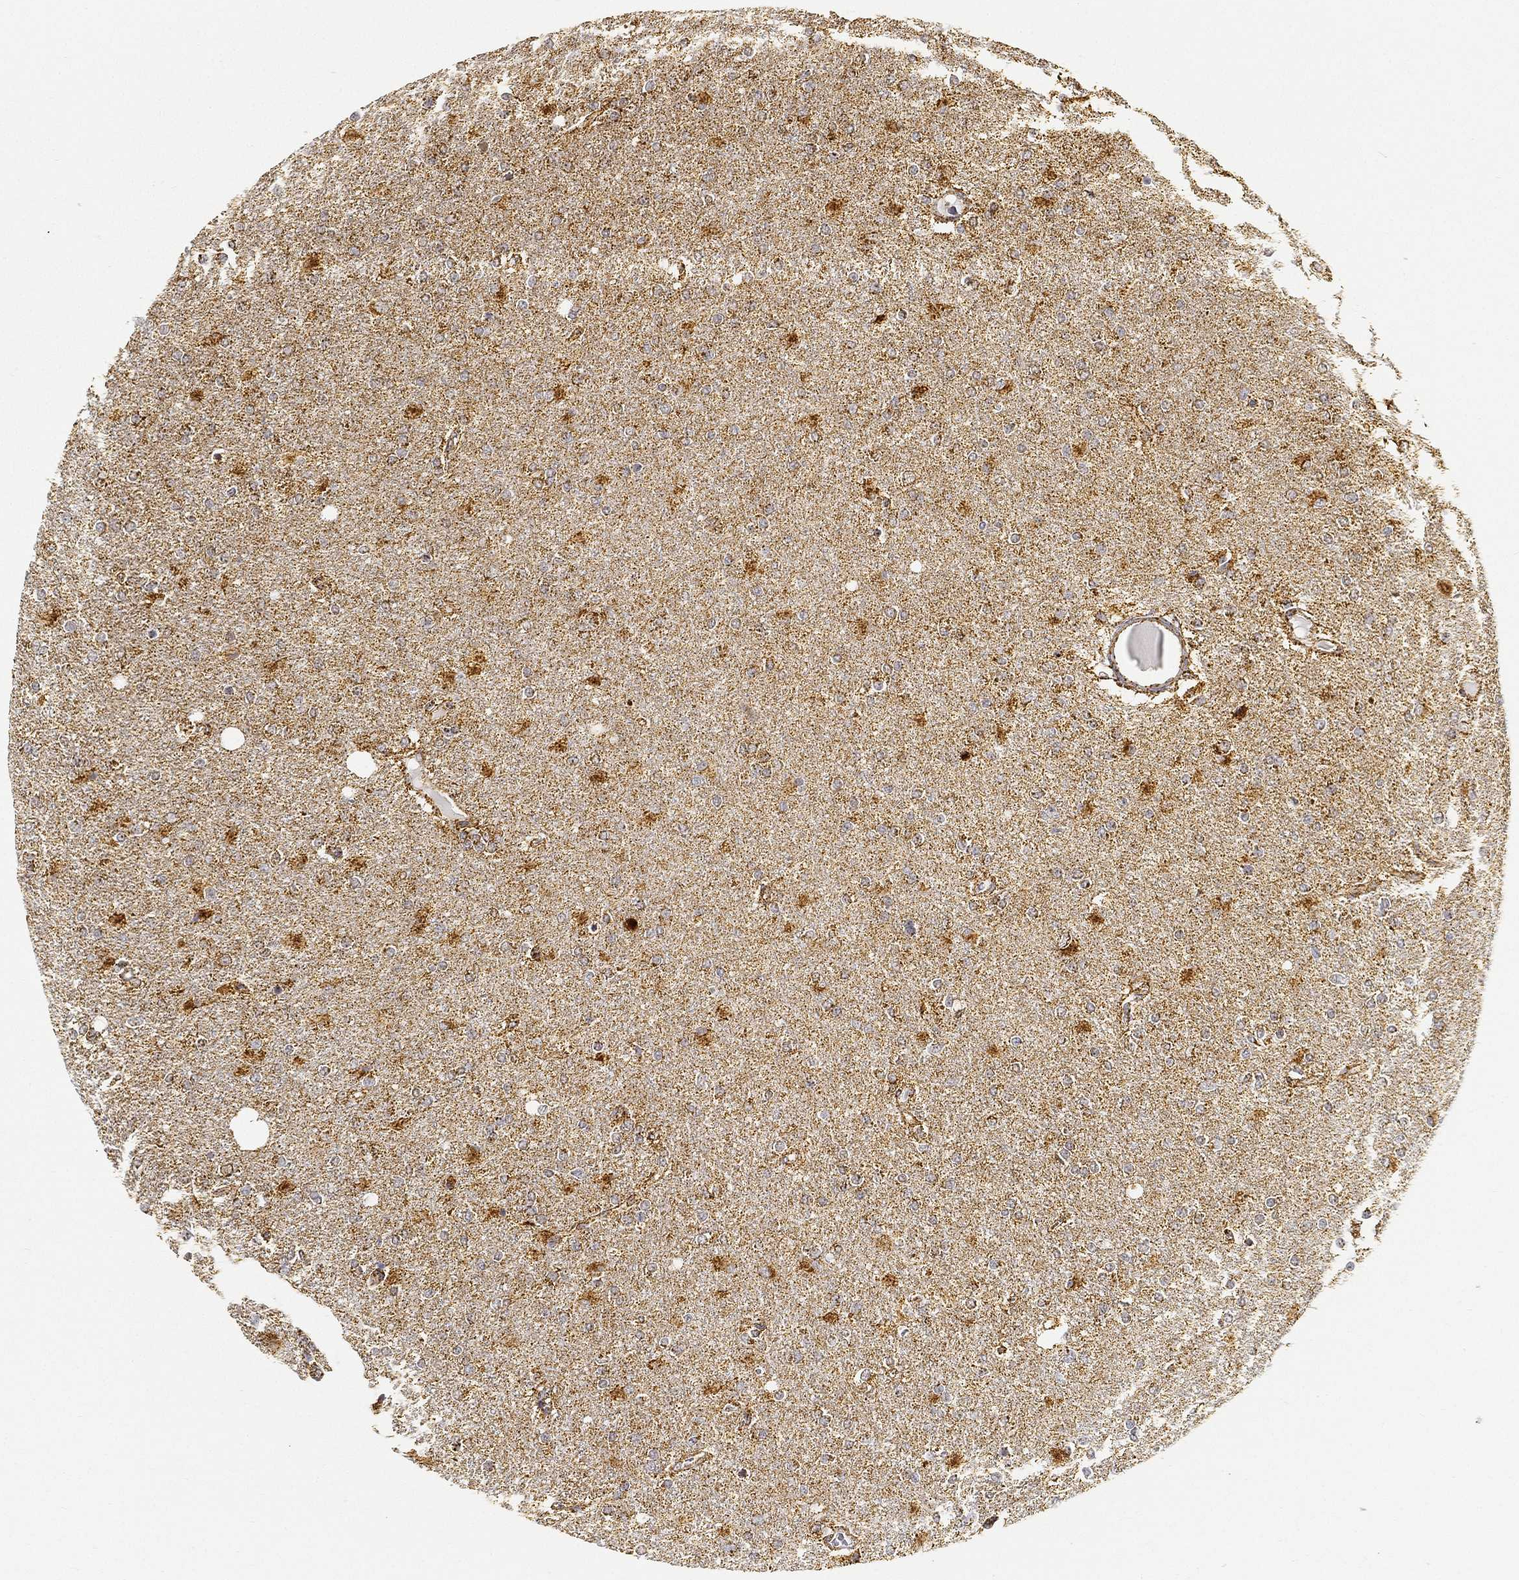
{"staining": {"intensity": "strong", "quantity": "<25%", "location": "cytoplasmic/membranous"}, "tissue": "glioma", "cell_type": "Tumor cells", "image_type": "cancer", "snomed": [{"axis": "morphology", "description": "Glioma, malignant, High grade"}, {"axis": "topography", "description": "Cerebral cortex"}], "caption": "Brown immunohistochemical staining in high-grade glioma (malignant) exhibits strong cytoplasmic/membranous expression in about <25% of tumor cells. (Brightfield microscopy of DAB IHC at high magnification).", "gene": "NDUFAB1", "patient": {"sex": "male", "age": 70}}